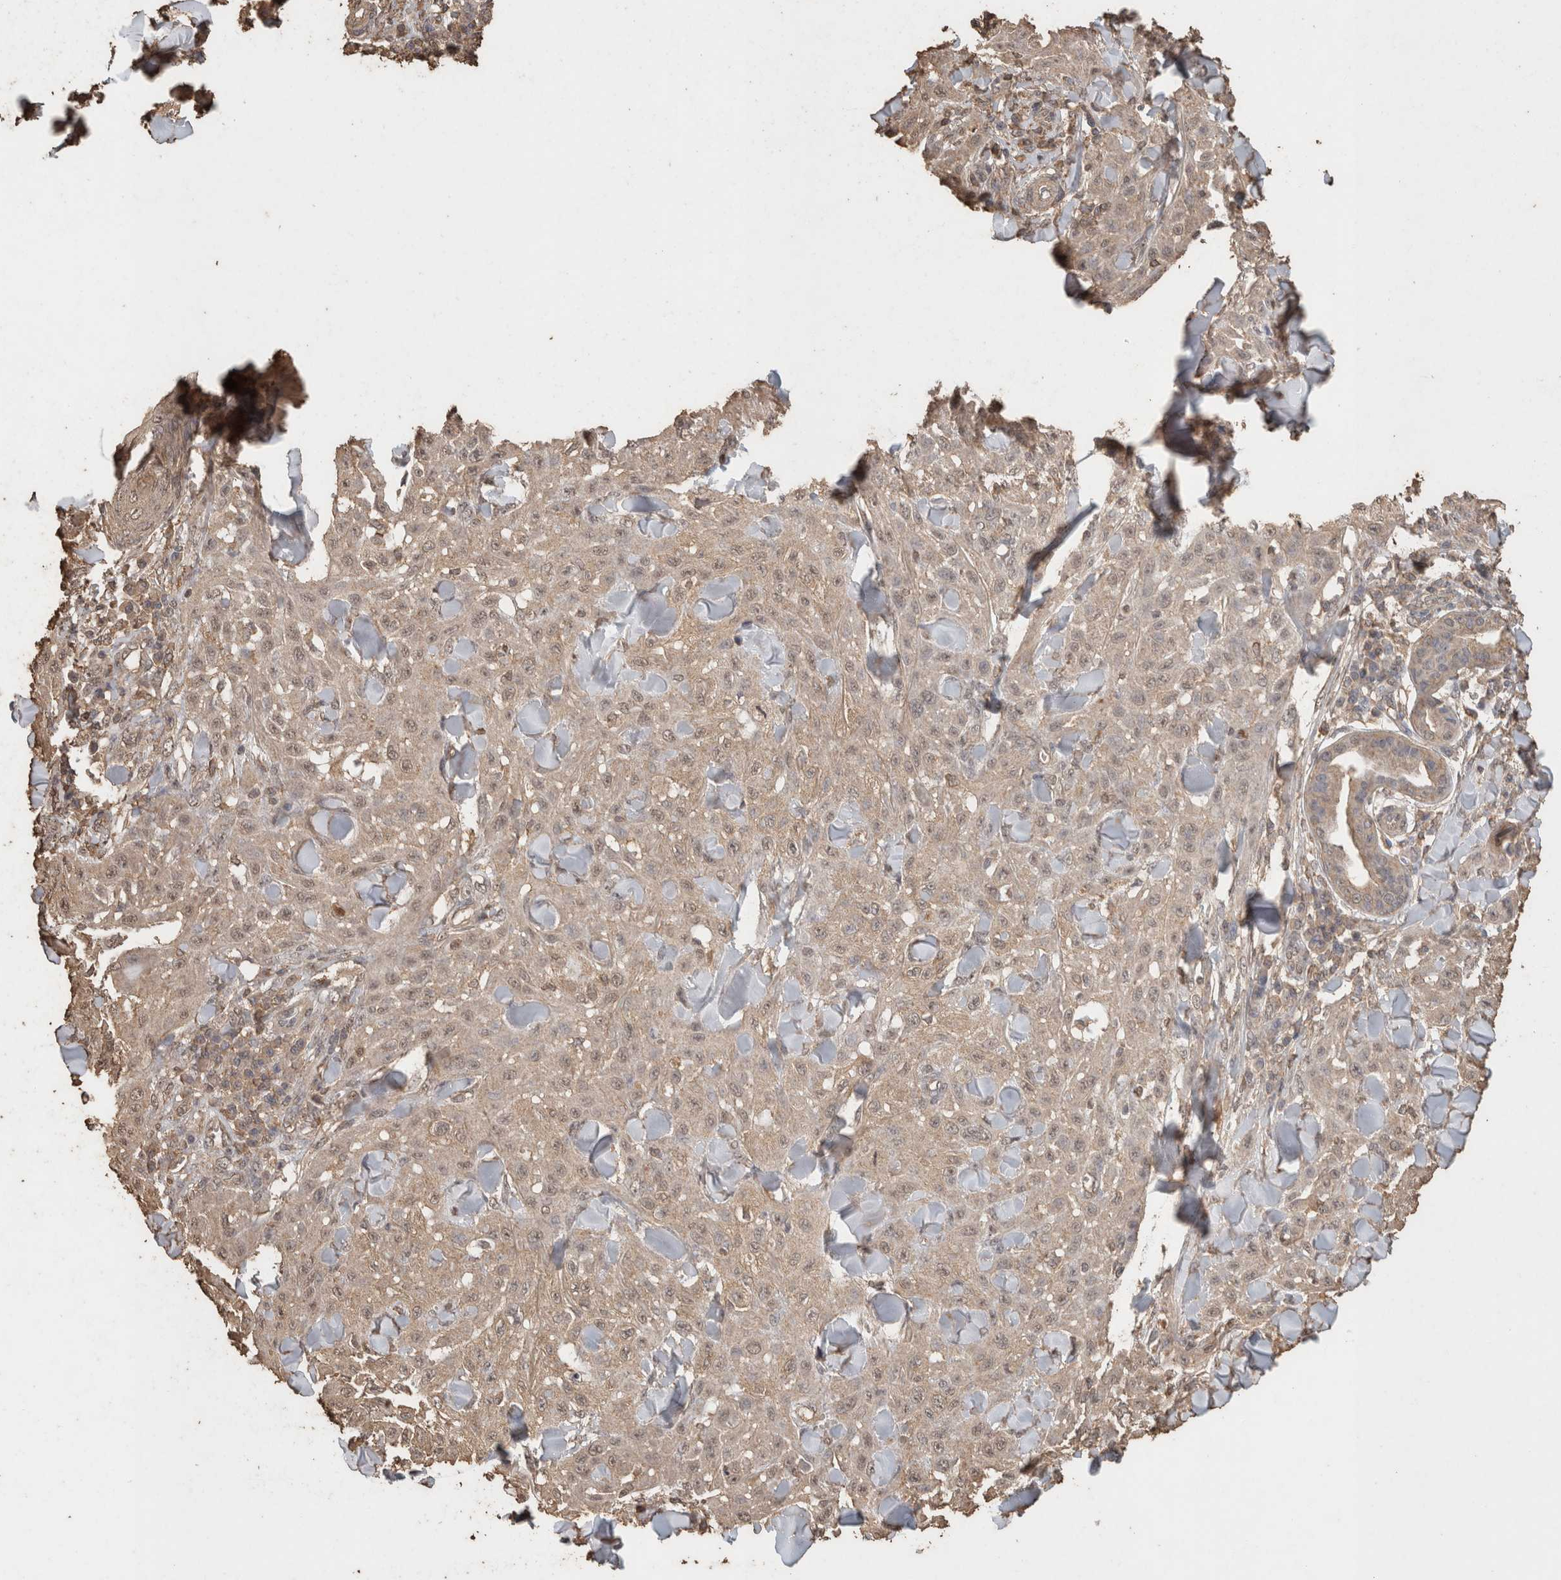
{"staining": {"intensity": "weak", "quantity": "<25%", "location": "nuclear"}, "tissue": "skin cancer", "cell_type": "Tumor cells", "image_type": "cancer", "snomed": [{"axis": "morphology", "description": "Squamous cell carcinoma, NOS"}, {"axis": "topography", "description": "Skin"}], "caption": "The IHC image has no significant expression in tumor cells of skin squamous cell carcinoma tissue. (Stains: DAB immunohistochemistry with hematoxylin counter stain, Microscopy: brightfield microscopy at high magnification).", "gene": "CX3CL1", "patient": {"sex": "male", "age": 24}}